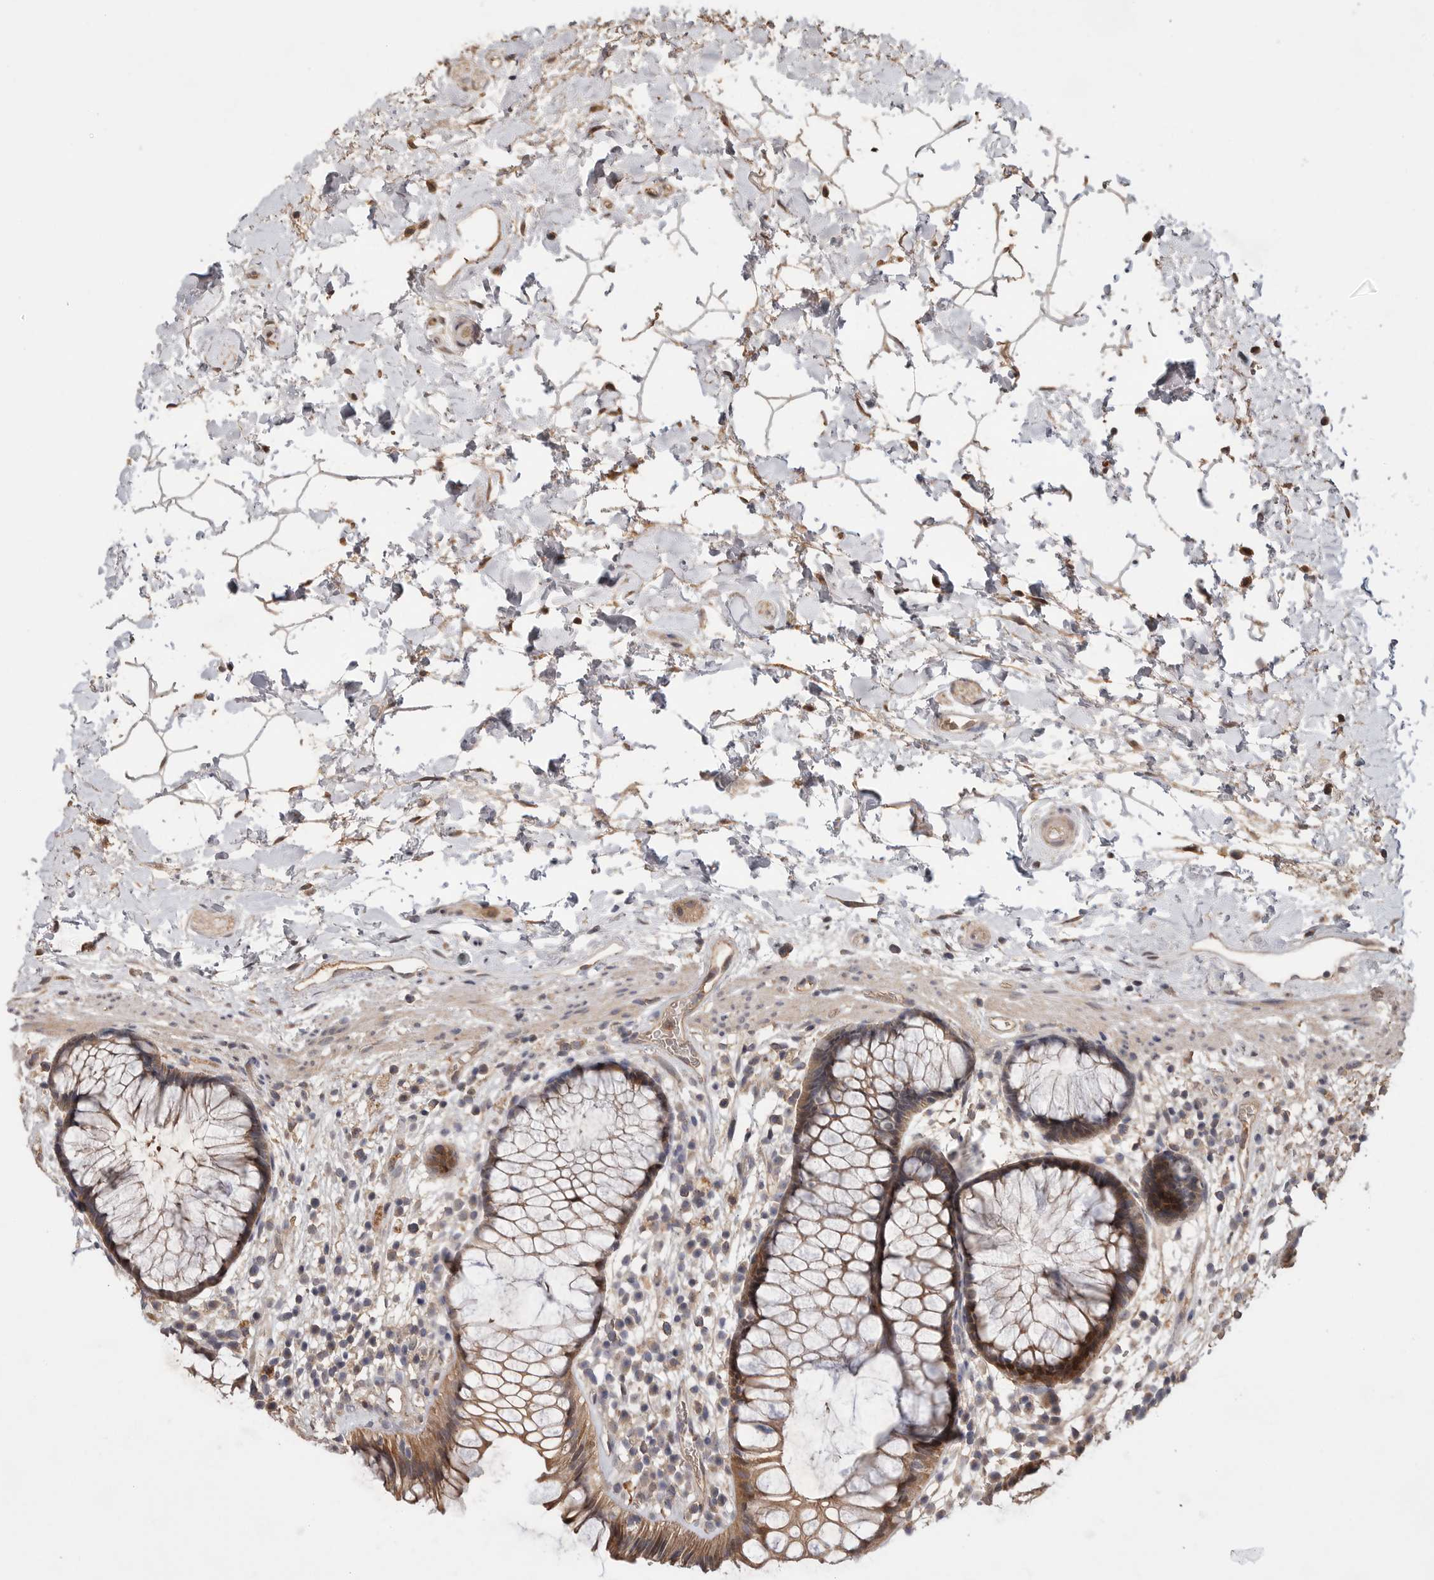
{"staining": {"intensity": "strong", "quantity": ">75%", "location": "cytoplasmic/membranous"}, "tissue": "rectum", "cell_type": "Glandular cells", "image_type": "normal", "snomed": [{"axis": "morphology", "description": "Normal tissue, NOS"}, {"axis": "topography", "description": "Rectum"}], "caption": "Immunohistochemical staining of unremarkable rectum demonstrates strong cytoplasmic/membranous protein expression in approximately >75% of glandular cells. Immunohistochemistry (ihc) stains the protein of interest in brown and the nuclei are stained blue.", "gene": "VN1R4", "patient": {"sex": "male", "age": 51}}